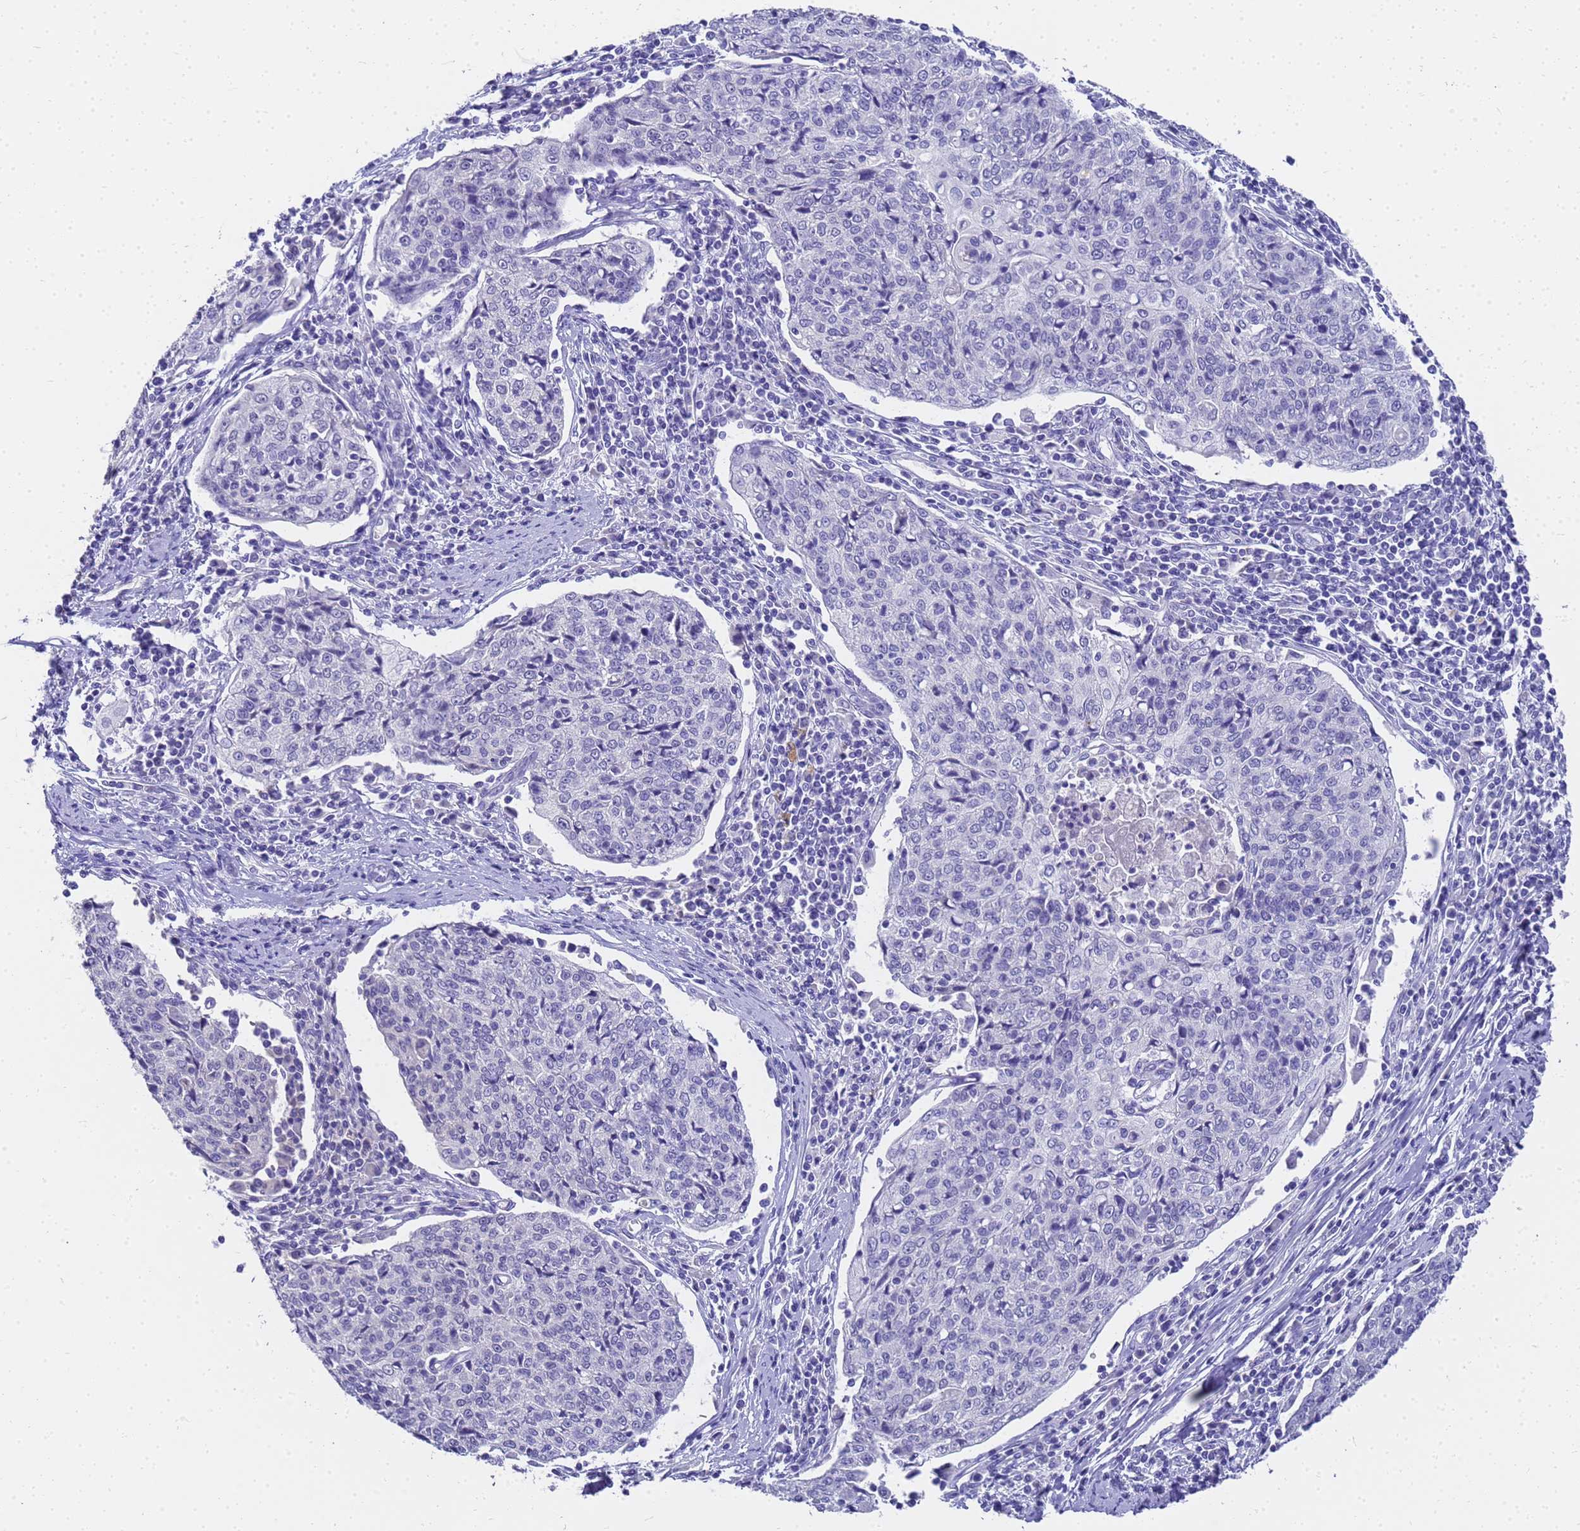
{"staining": {"intensity": "negative", "quantity": "none", "location": "none"}, "tissue": "cervical cancer", "cell_type": "Tumor cells", "image_type": "cancer", "snomed": [{"axis": "morphology", "description": "Squamous cell carcinoma, NOS"}, {"axis": "topography", "description": "Cervix"}], "caption": "Cervical squamous cell carcinoma was stained to show a protein in brown. There is no significant positivity in tumor cells. (DAB immunohistochemistry with hematoxylin counter stain).", "gene": "MS4A13", "patient": {"sex": "female", "age": 48}}